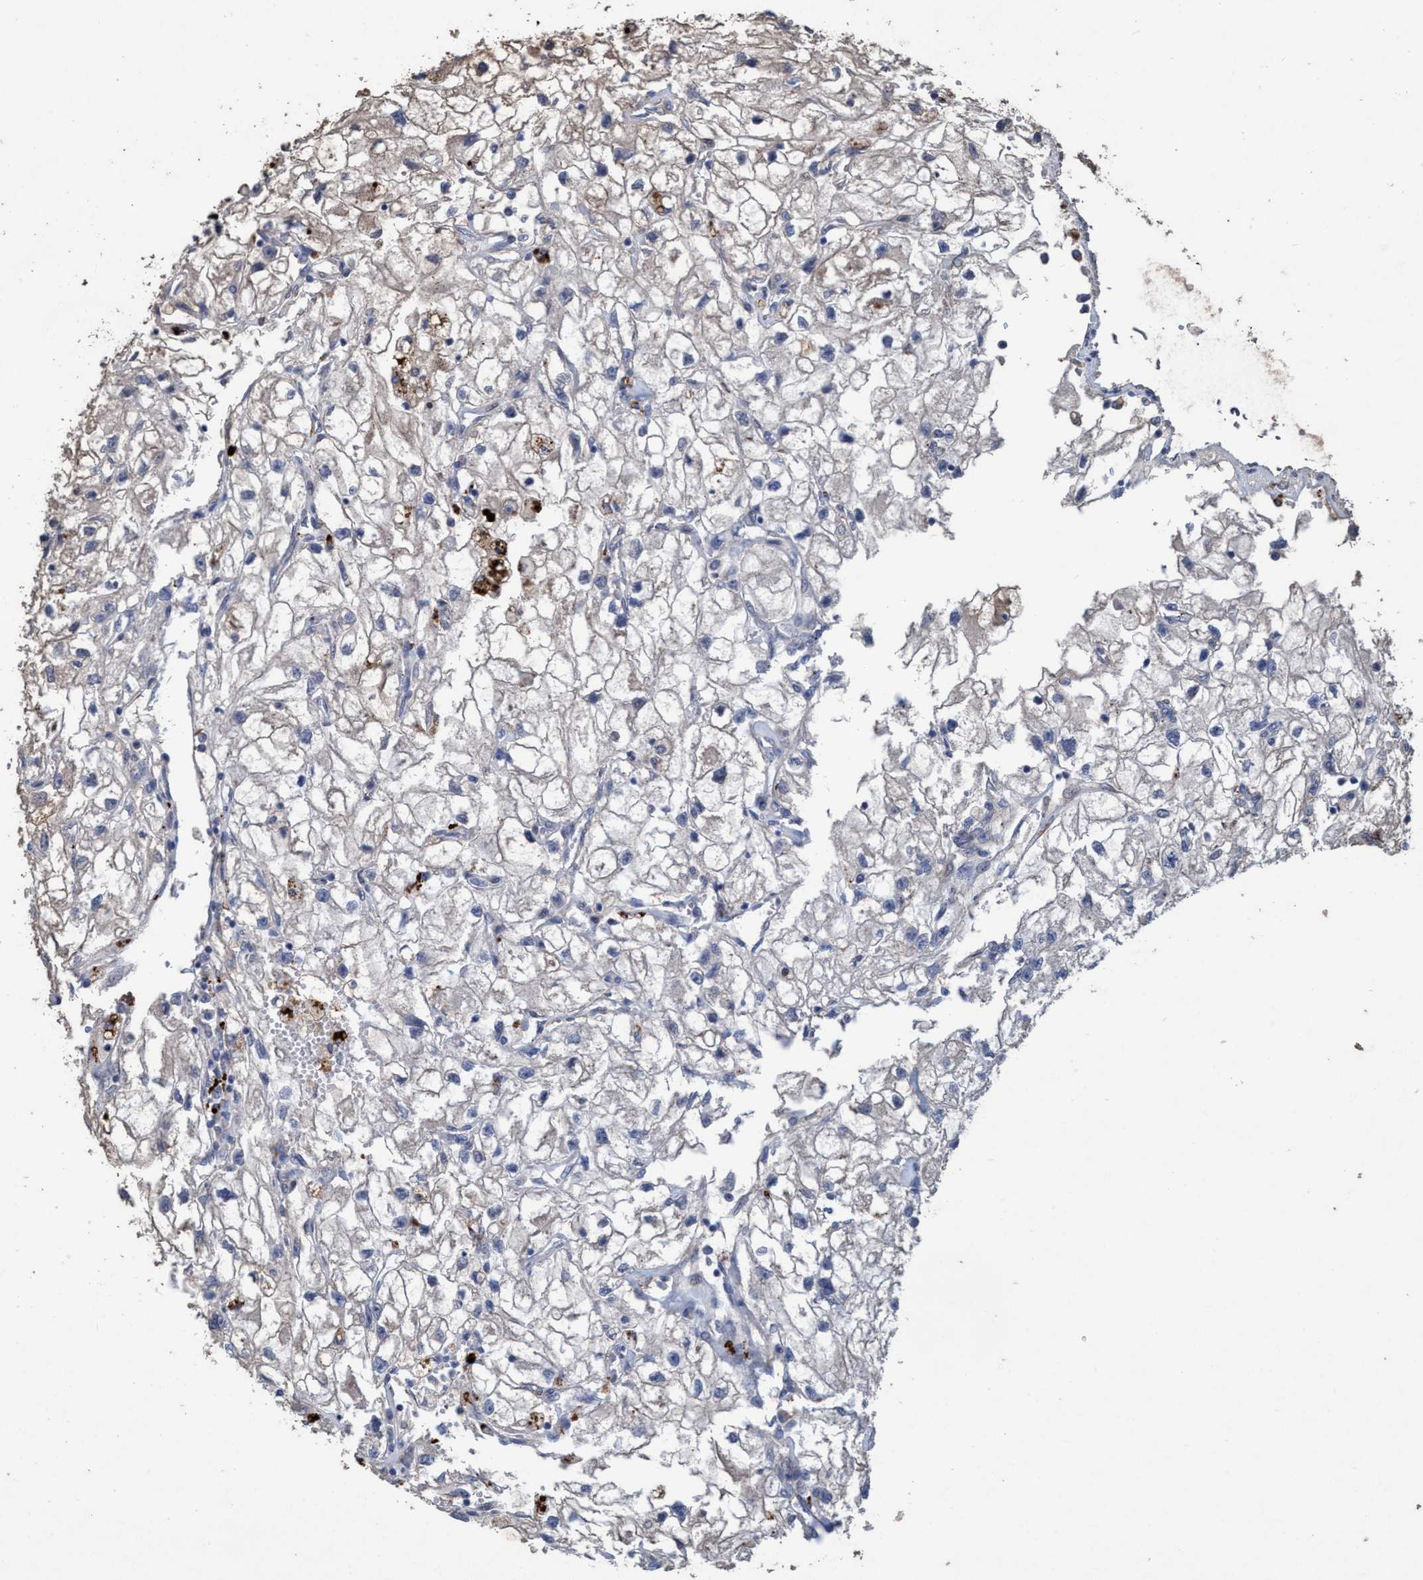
{"staining": {"intensity": "negative", "quantity": "none", "location": "none"}, "tissue": "renal cancer", "cell_type": "Tumor cells", "image_type": "cancer", "snomed": [{"axis": "morphology", "description": "Adenocarcinoma, NOS"}, {"axis": "topography", "description": "Kidney"}], "caption": "Tumor cells are negative for protein expression in human renal cancer. (Stains: DAB IHC with hematoxylin counter stain, Microscopy: brightfield microscopy at high magnification).", "gene": "BBS9", "patient": {"sex": "female", "age": 70}}